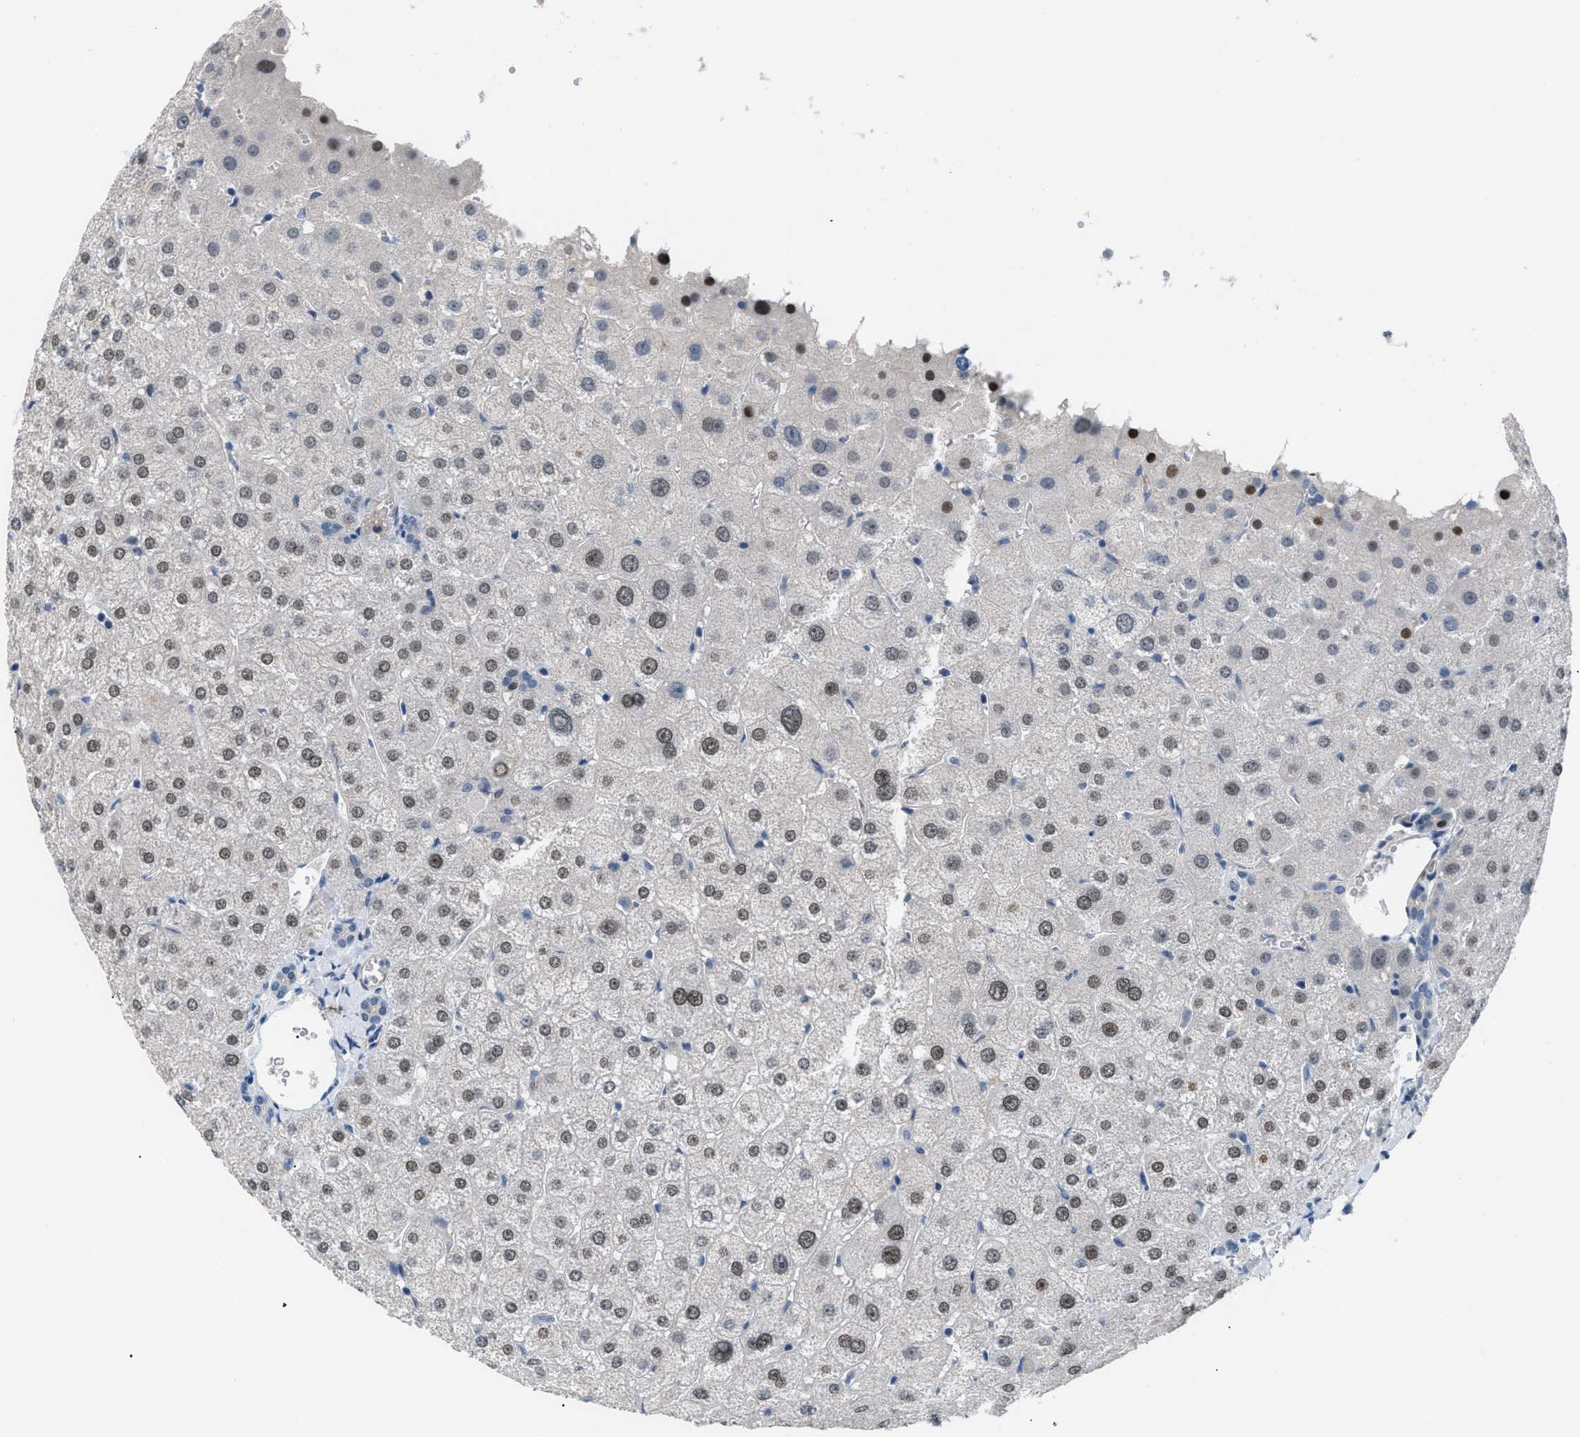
{"staining": {"intensity": "negative", "quantity": "none", "location": "none"}, "tissue": "liver", "cell_type": "Cholangiocytes", "image_type": "normal", "snomed": [{"axis": "morphology", "description": "Normal tissue, NOS"}, {"axis": "topography", "description": "Liver"}], "caption": "Immunohistochemistry image of unremarkable liver: human liver stained with DAB reveals no significant protein positivity in cholangiocytes.", "gene": "ICA1", "patient": {"sex": "male", "age": 73}}